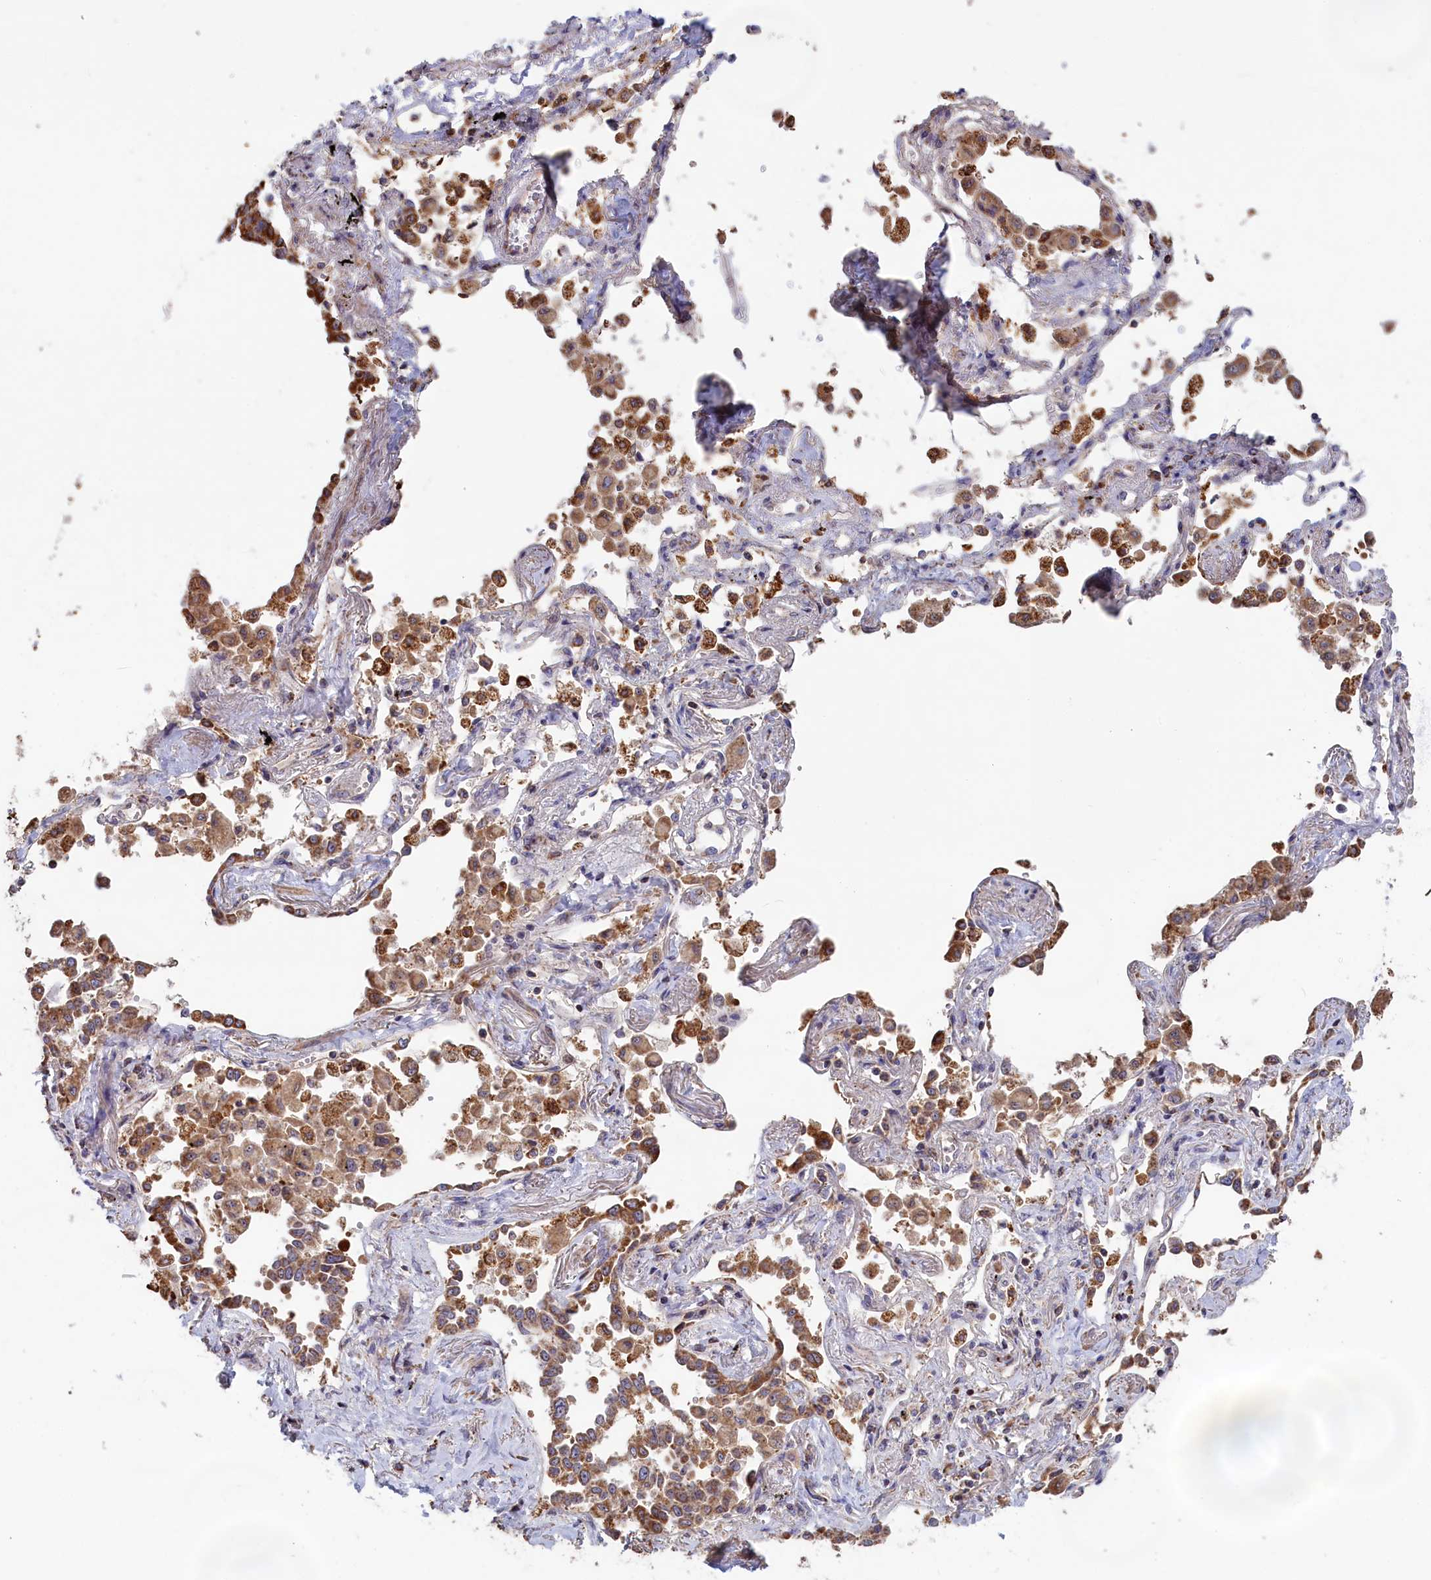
{"staining": {"intensity": "moderate", "quantity": ">75%", "location": "cytoplasmic/membranous"}, "tissue": "lung cancer", "cell_type": "Tumor cells", "image_type": "cancer", "snomed": [{"axis": "morphology", "description": "Adenocarcinoma, NOS"}, {"axis": "topography", "description": "Lung"}], "caption": "Immunohistochemical staining of human lung adenocarcinoma reveals medium levels of moderate cytoplasmic/membranous protein positivity in approximately >75% of tumor cells.", "gene": "ZNF816", "patient": {"sex": "male", "age": 67}}